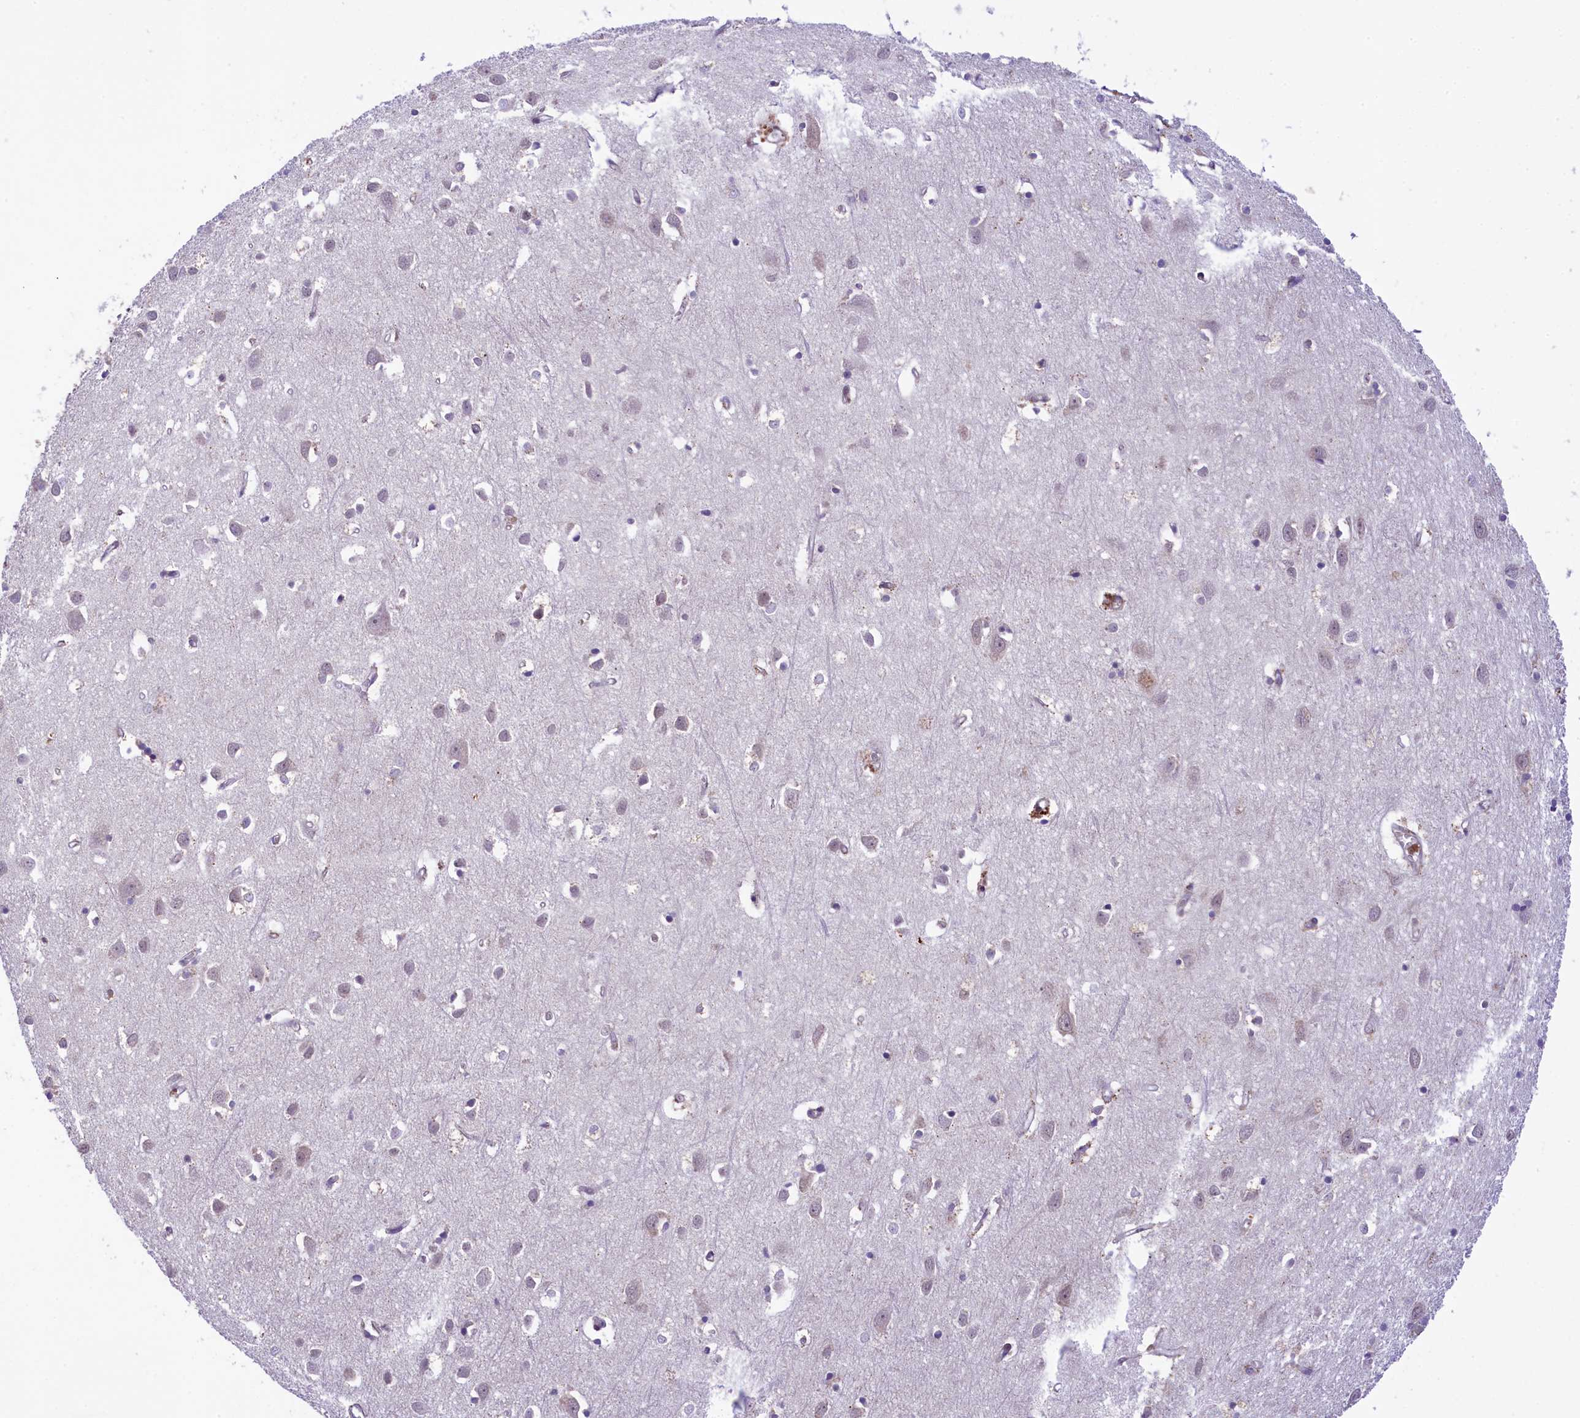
{"staining": {"intensity": "moderate", "quantity": "25%-75%", "location": "cytoplasmic/membranous"}, "tissue": "cerebral cortex", "cell_type": "Endothelial cells", "image_type": "normal", "snomed": [{"axis": "morphology", "description": "Normal tissue, NOS"}, {"axis": "topography", "description": "Cerebral cortex"}], "caption": "A high-resolution image shows immunohistochemistry staining of normal cerebral cortex, which demonstrates moderate cytoplasmic/membranous staining in approximately 25%-75% of endothelial cells. The protein of interest is shown in brown color, while the nuclei are stained blue.", "gene": "RBBP8", "patient": {"sex": "female", "age": 64}}